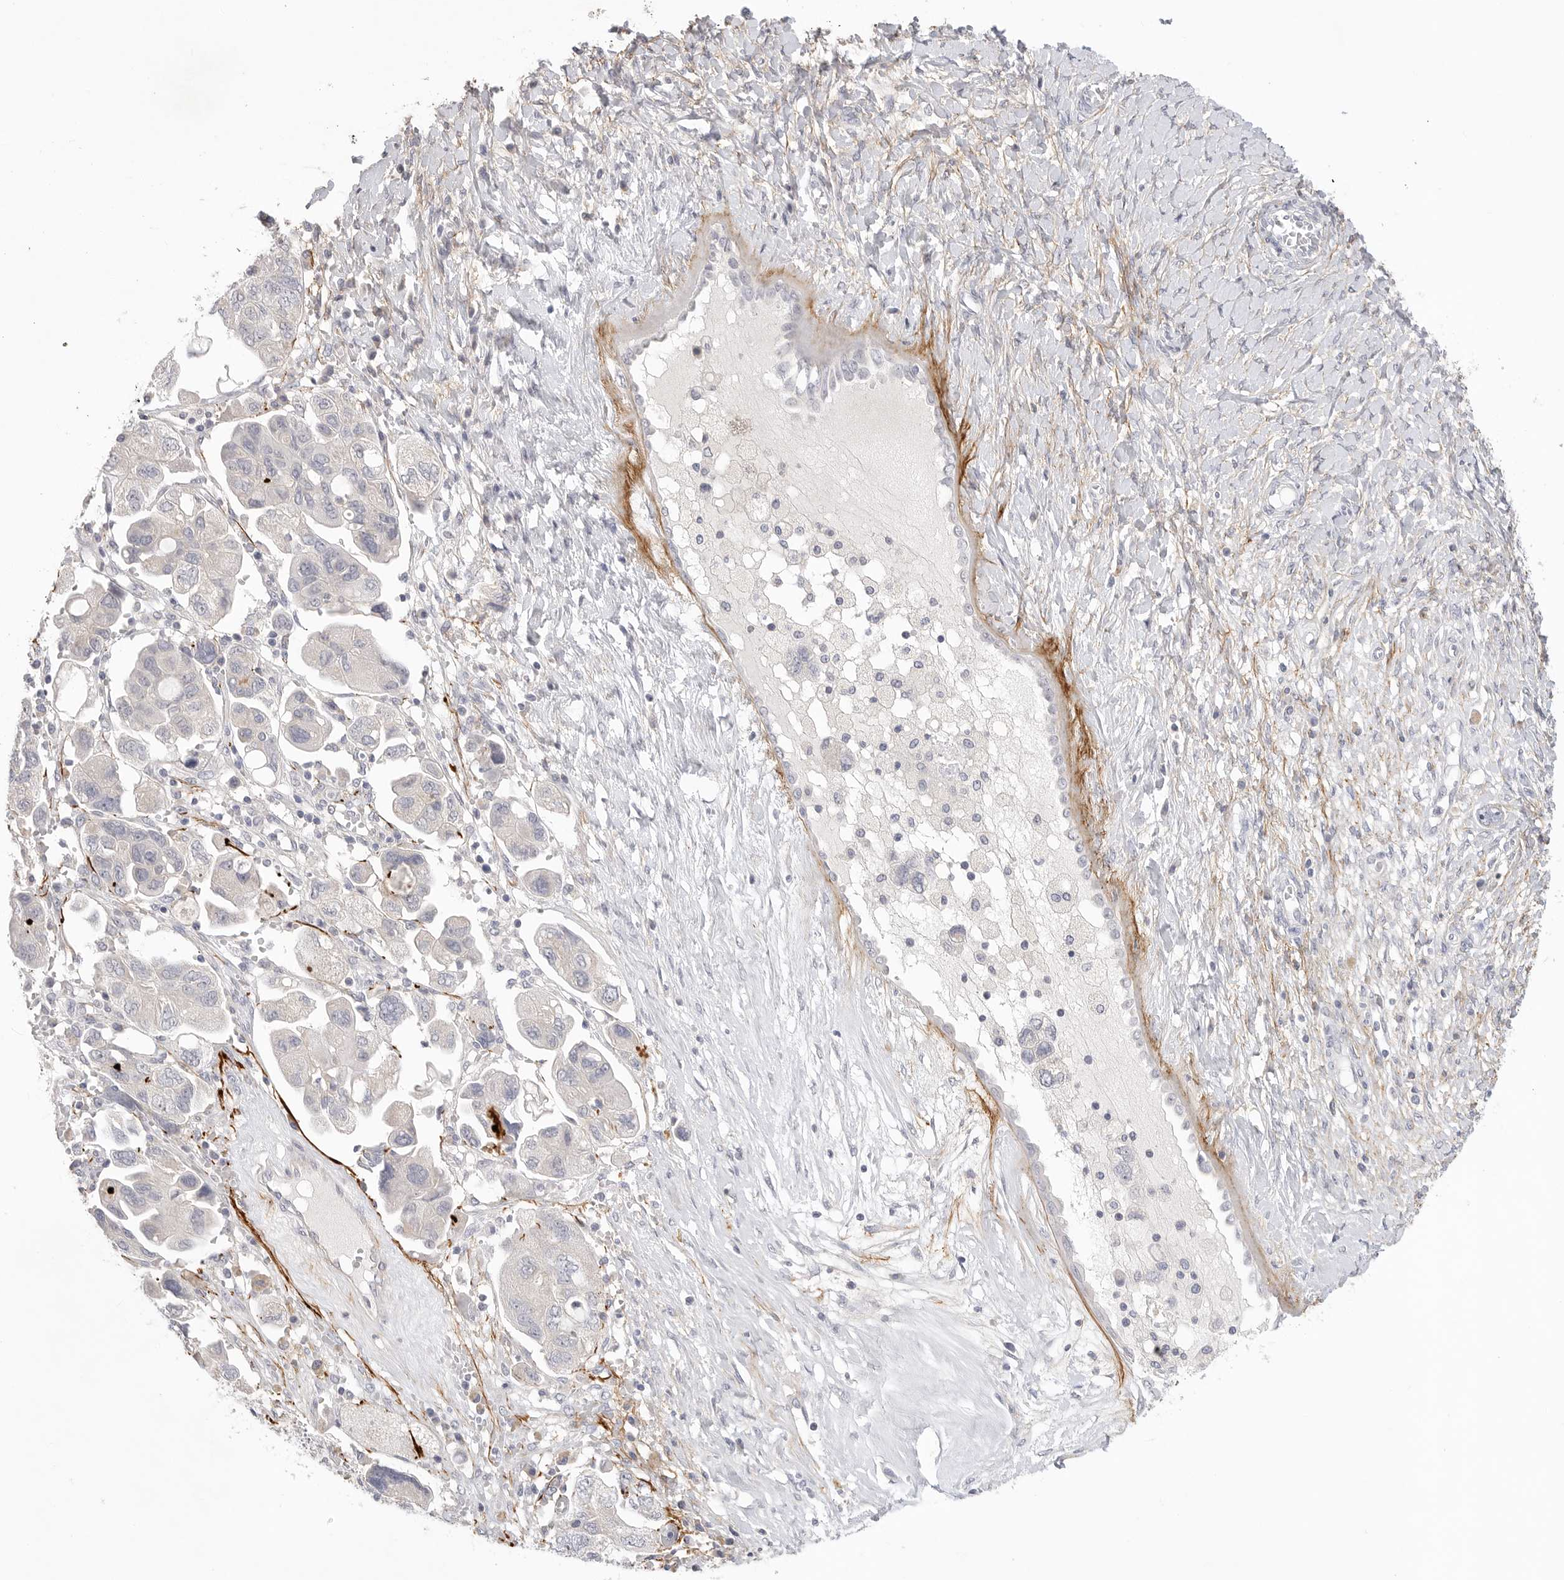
{"staining": {"intensity": "negative", "quantity": "none", "location": "none"}, "tissue": "ovarian cancer", "cell_type": "Tumor cells", "image_type": "cancer", "snomed": [{"axis": "morphology", "description": "Carcinoma, NOS"}, {"axis": "morphology", "description": "Cystadenocarcinoma, serous, NOS"}, {"axis": "topography", "description": "Ovary"}], "caption": "This image is of ovarian cancer (serous cystadenocarcinoma) stained with IHC to label a protein in brown with the nuclei are counter-stained blue. There is no positivity in tumor cells. (DAB (3,3'-diaminobenzidine) immunohistochemistry (IHC), high magnification).", "gene": "FBN2", "patient": {"sex": "female", "age": 69}}